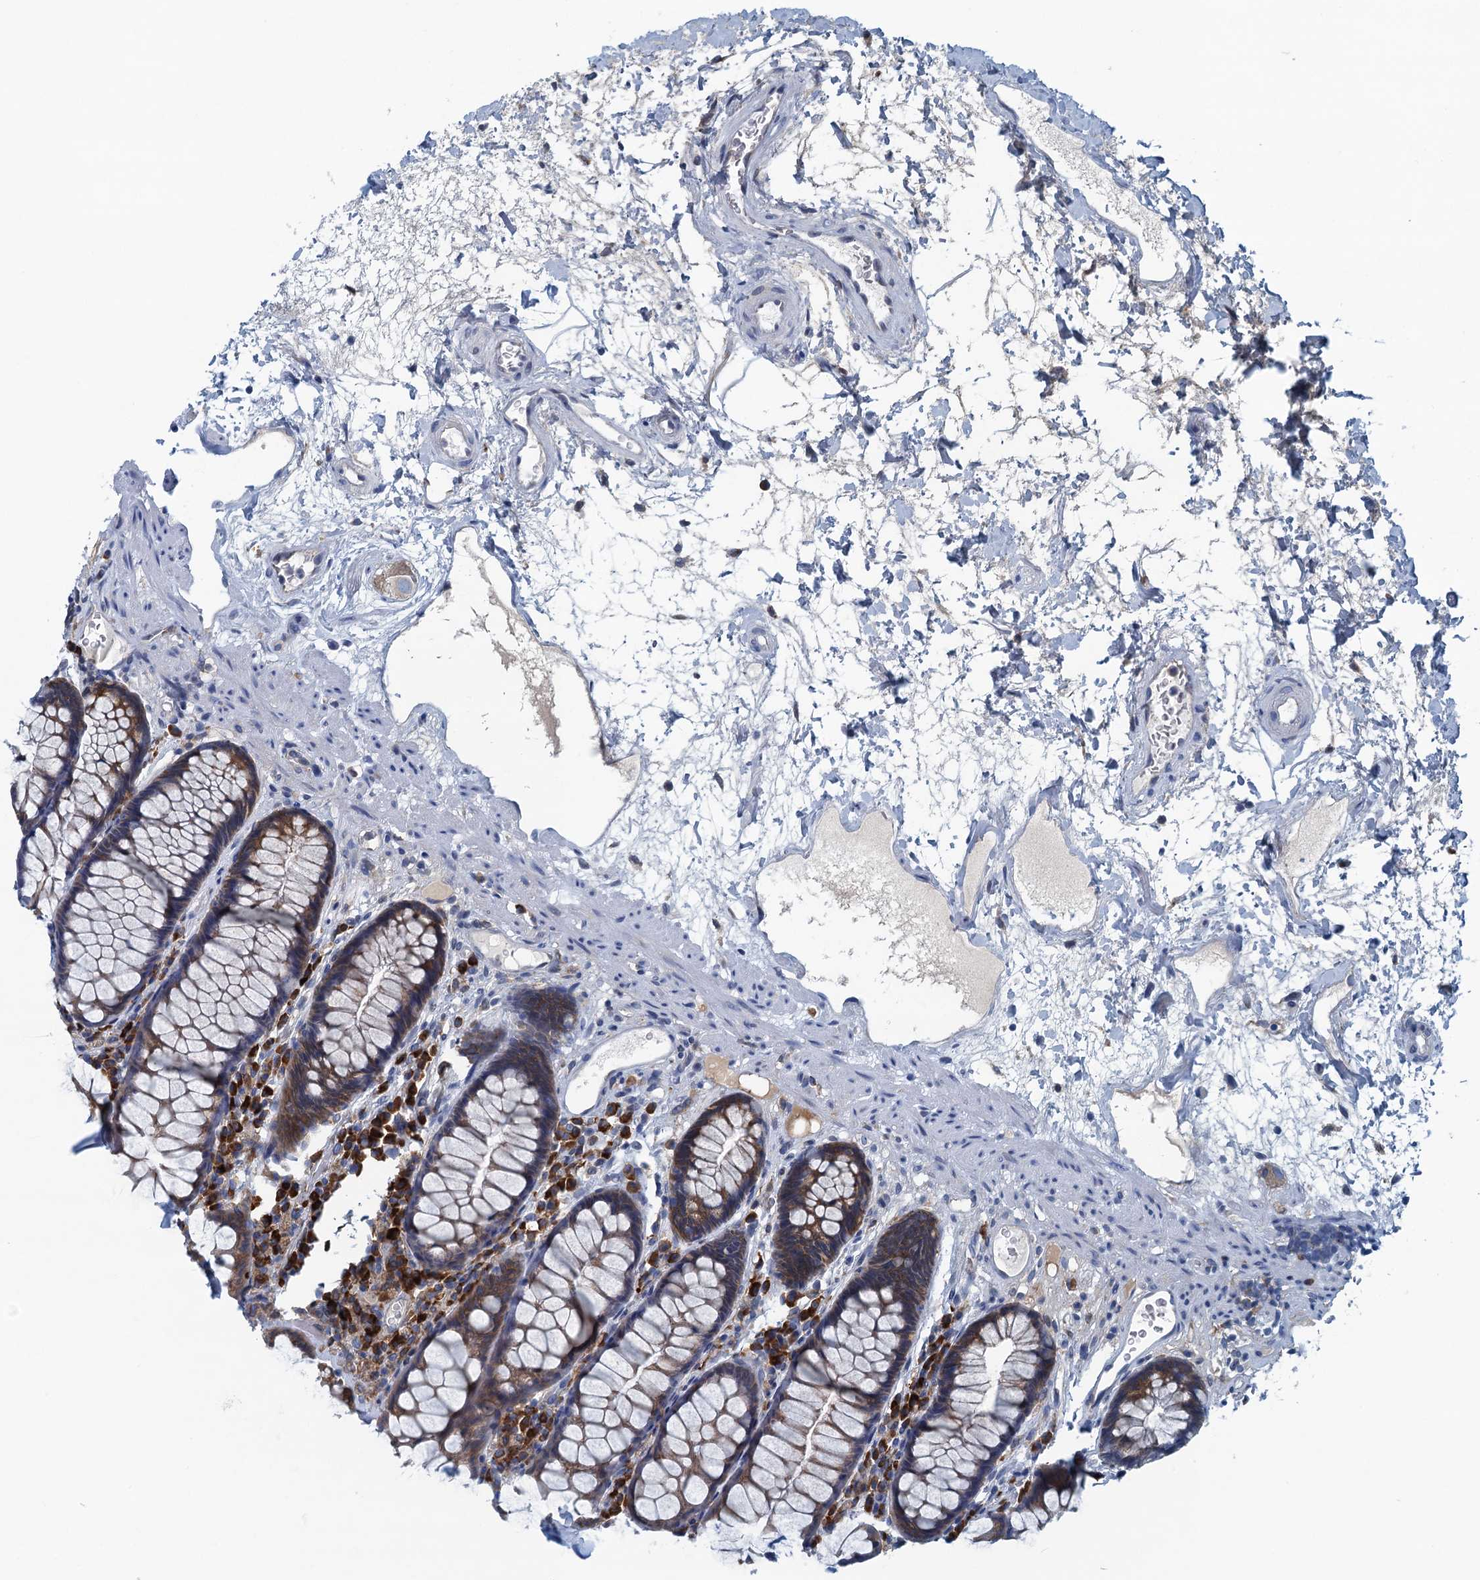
{"staining": {"intensity": "moderate", "quantity": ">75%", "location": "cytoplasmic/membranous"}, "tissue": "rectum", "cell_type": "Glandular cells", "image_type": "normal", "snomed": [{"axis": "morphology", "description": "Normal tissue, NOS"}, {"axis": "topography", "description": "Rectum"}], "caption": "This is a micrograph of IHC staining of normal rectum, which shows moderate staining in the cytoplasmic/membranous of glandular cells.", "gene": "MYDGF", "patient": {"sex": "male", "age": 64}}